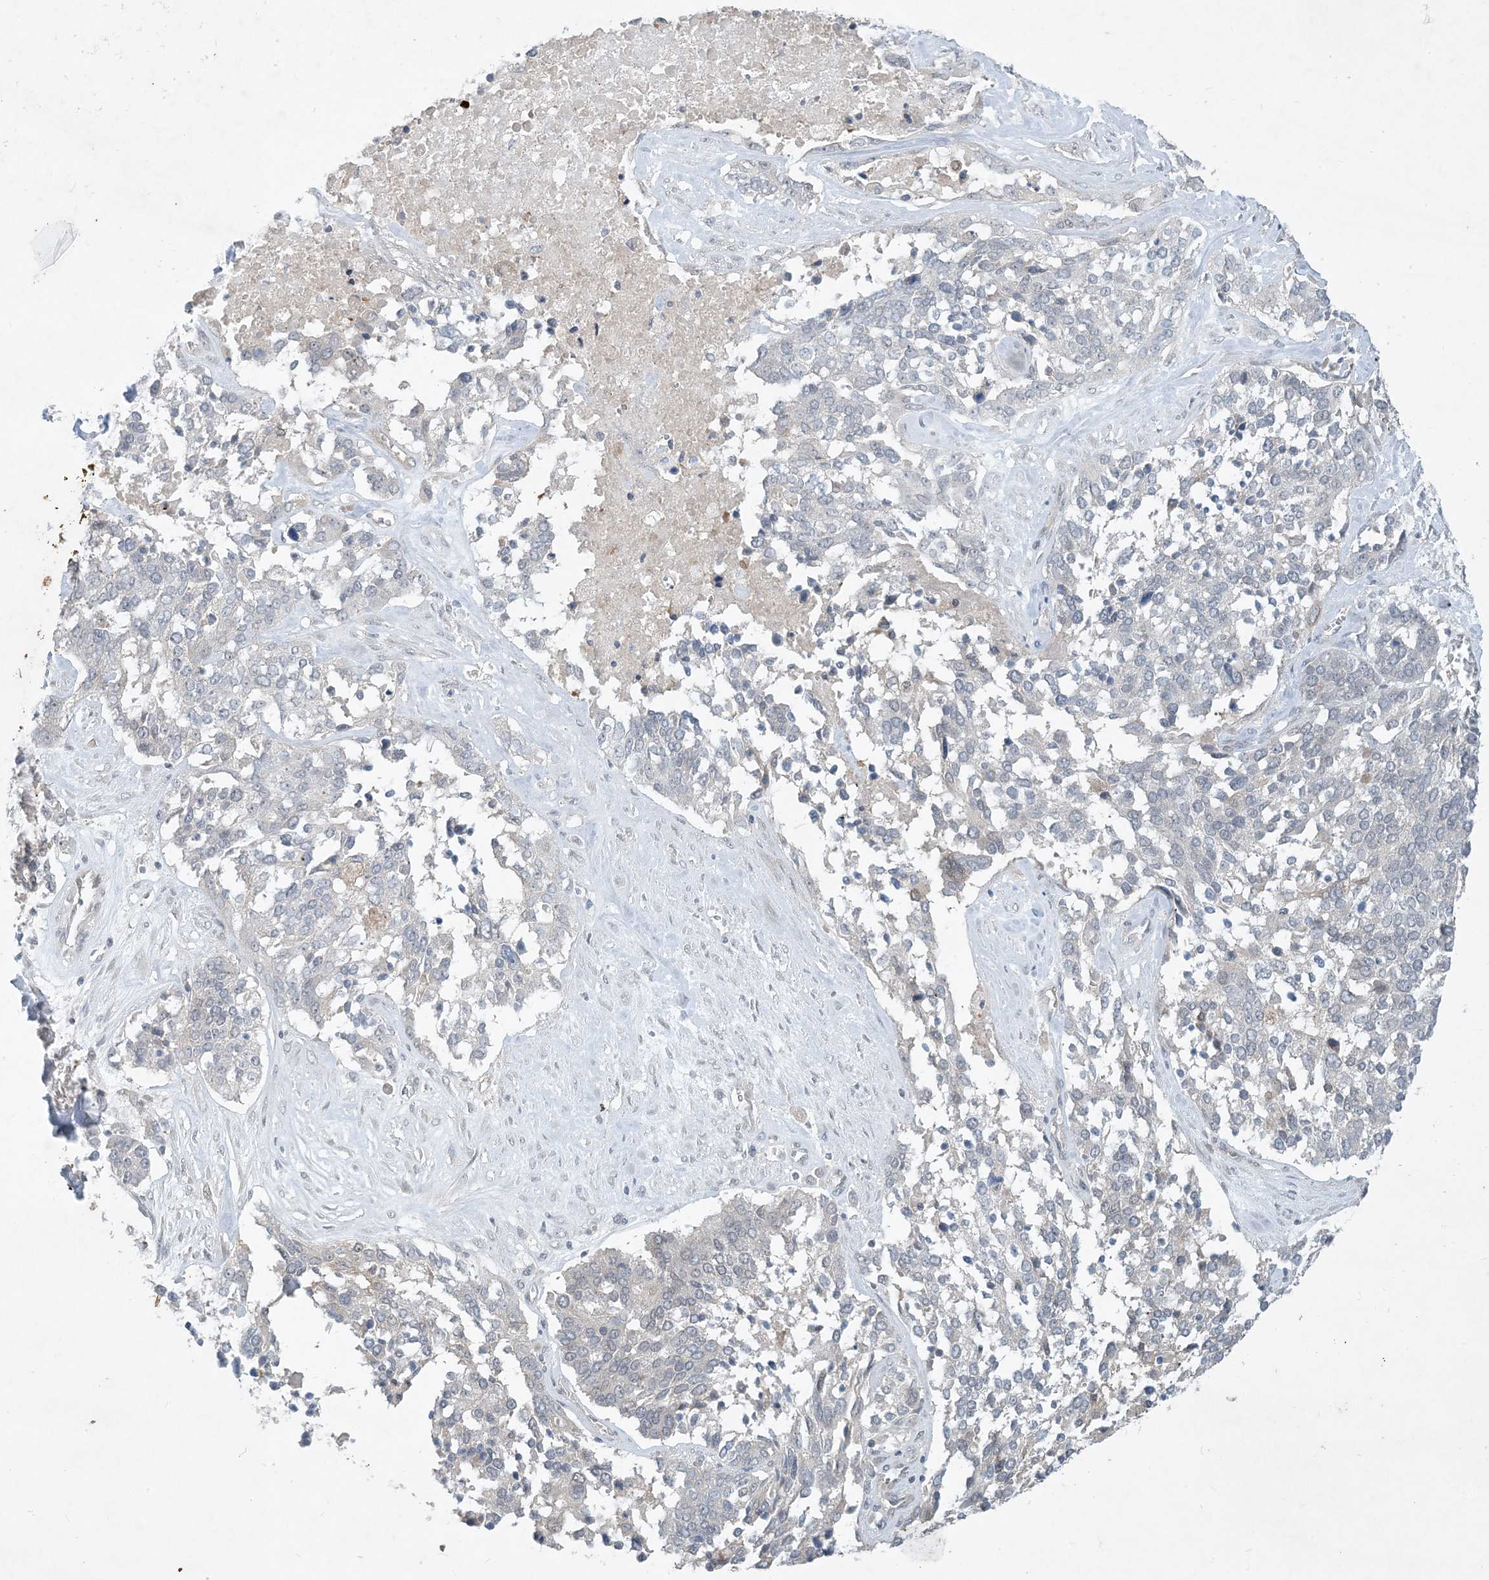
{"staining": {"intensity": "negative", "quantity": "none", "location": "none"}, "tissue": "ovarian cancer", "cell_type": "Tumor cells", "image_type": "cancer", "snomed": [{"axis": "morphology", "description": "Cystadenocarcinoma, serous, NOS"}, {"axis": "topography", "description": "Ovary"}], "caption": "Immunohistochemistry (IHC) micrograph of ovarian cancer (serous cystadenocarcinoma) stained for a protein (brown), which demonstrates no staining in tumor cells.", "gene": "CDS1", "patient": {"sex": "female", "age": 44}}